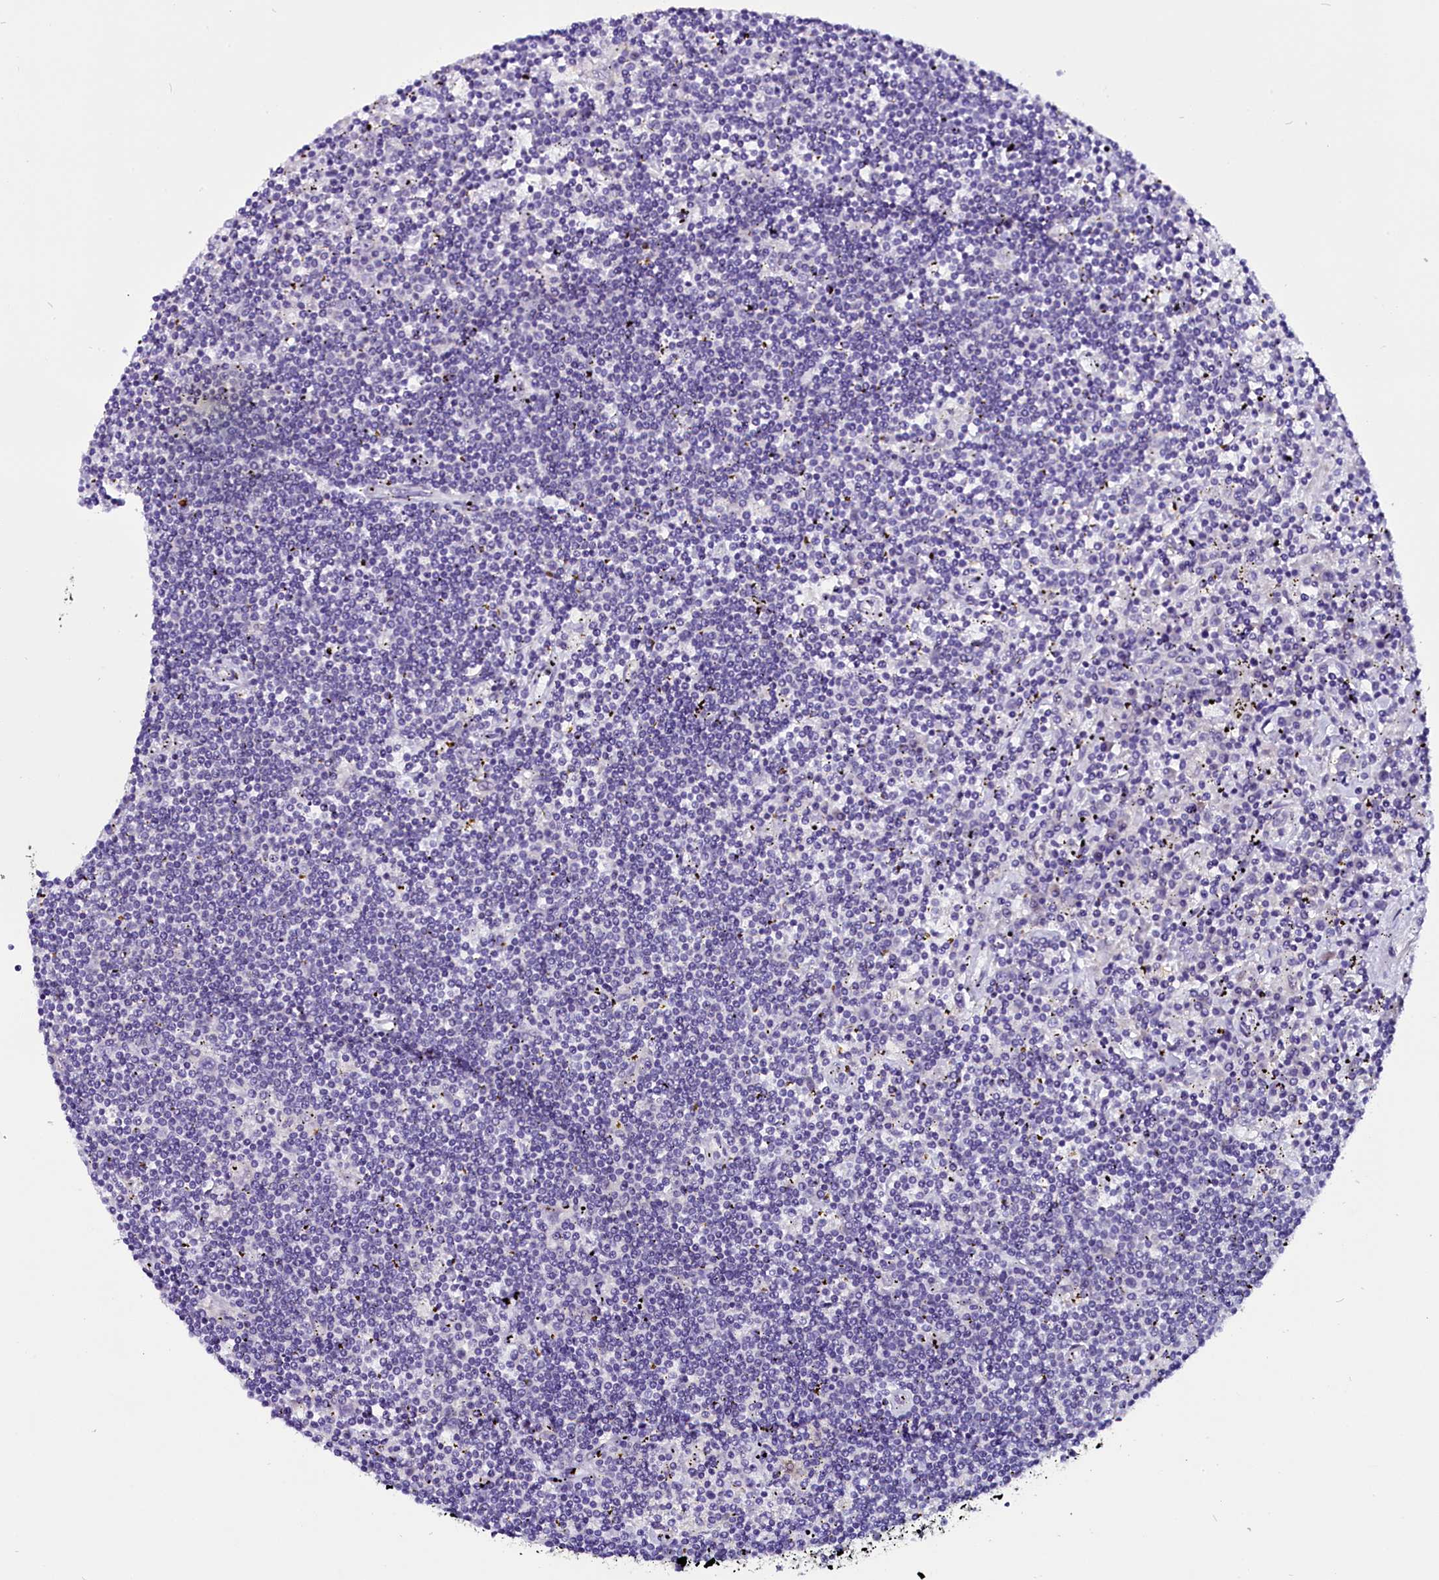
{"staining": {"intensity": "negative", "quantity": "none", "location": "none"}, "tissue": "lymphoma", "cell_type": "Tumor cells", "image_type": "cancer", "snomed": [{"axis": "morphology", "description": "Malignant lymphoma, non-Hodgkin's type, Low grade"}, {"axis": "topography", "description": "Spleen"}], "caption": "The micrograph exhibits no significant staining in tumor cells of low-grade malignant lymphoma, non-Hodgkin's type.", "gene": "CEP170", "patient": {"sex": "male", "age": 76}}